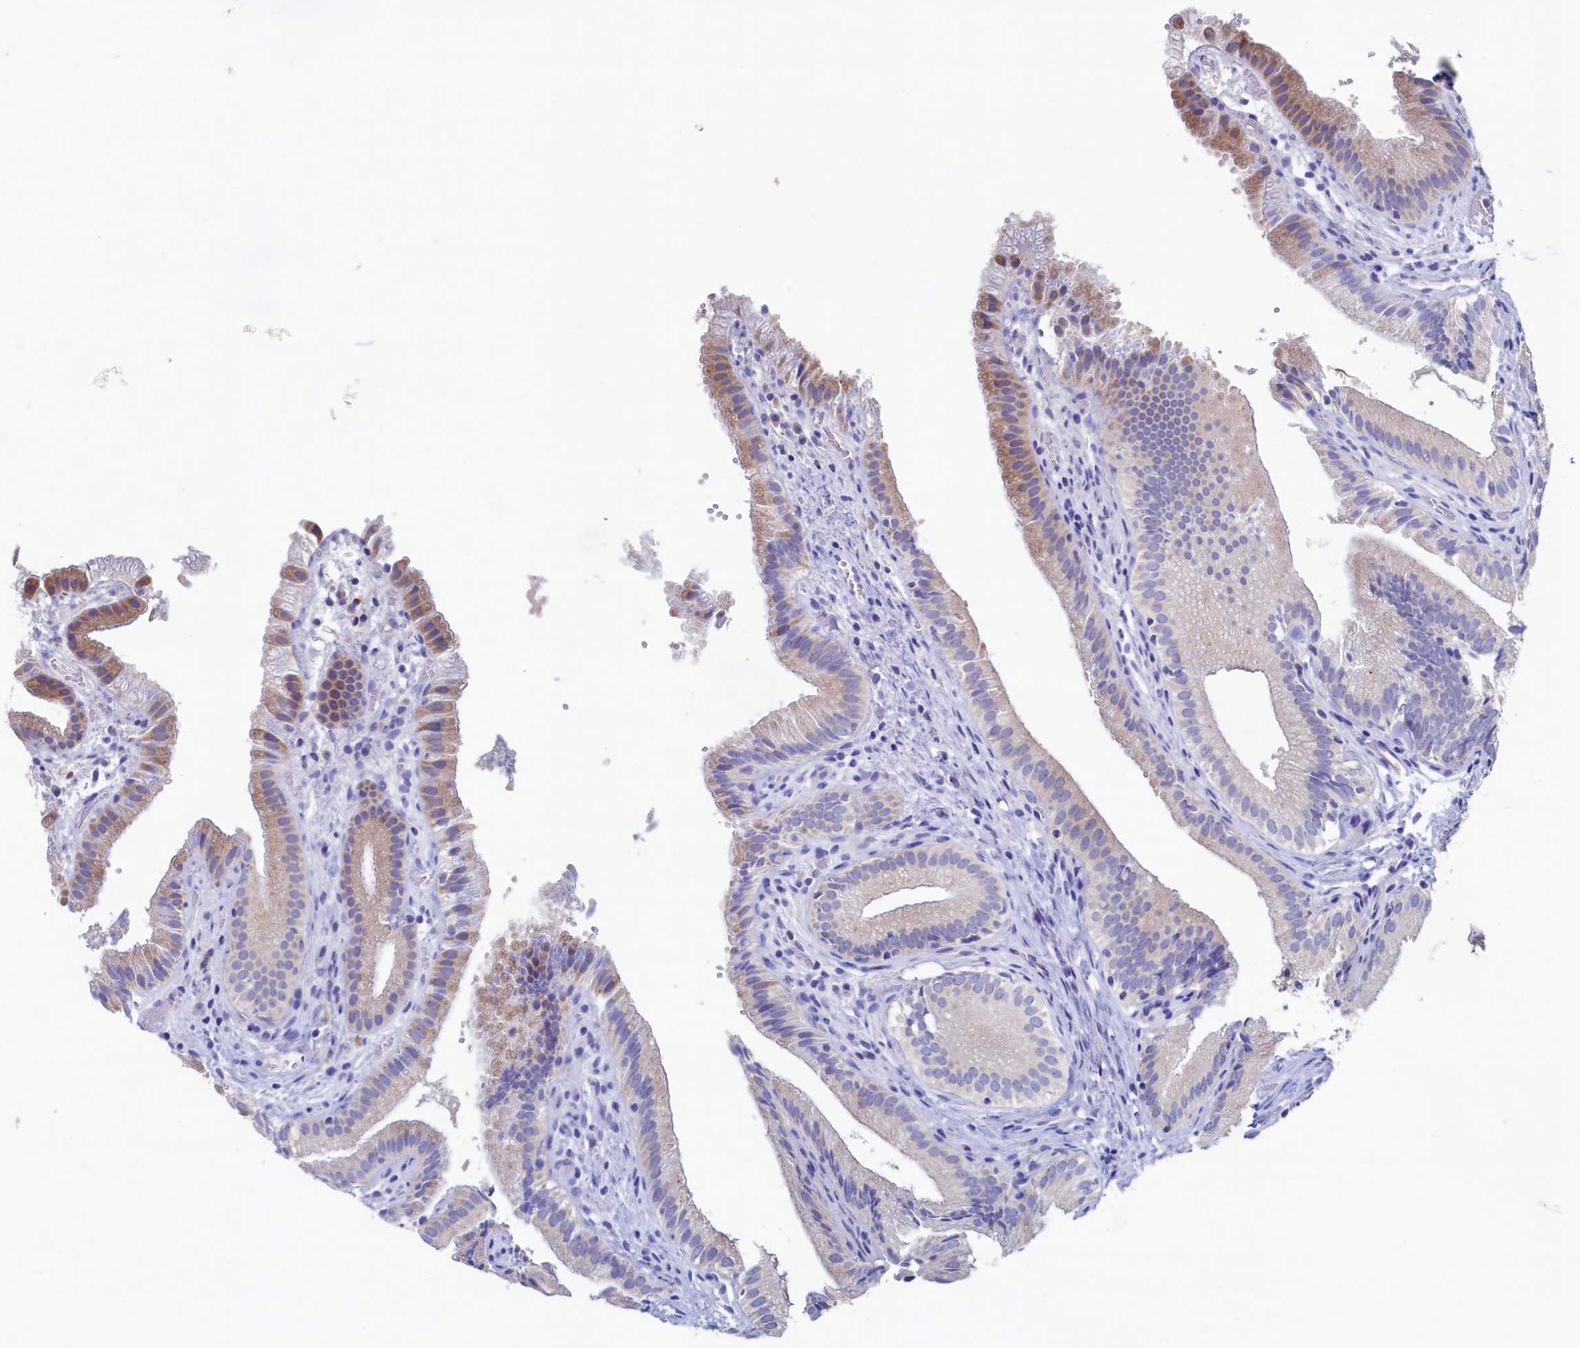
{"staining": {"intensity": "weak", "quantity": "25%-75%", "location": "cytoplasmic/membranous"}, "tissue": "gallbladder", "cell_type": "Glandular cells", "image_type": "normal", "snomed": [{"axis": "morphology", "description": "Normal tissue, NOS"}, {"axis": "topography", "description": "Gallbladder"}], "caption": "Immunohistochemical staining of unremarkable gallbladder reveals 25%-75% levels of weak cytoplasmic/membranous protein positivity in about 25%-75% of glandular cells.", "gene": "CBLIF", "patient": {"sex": "female", "age": 30}}